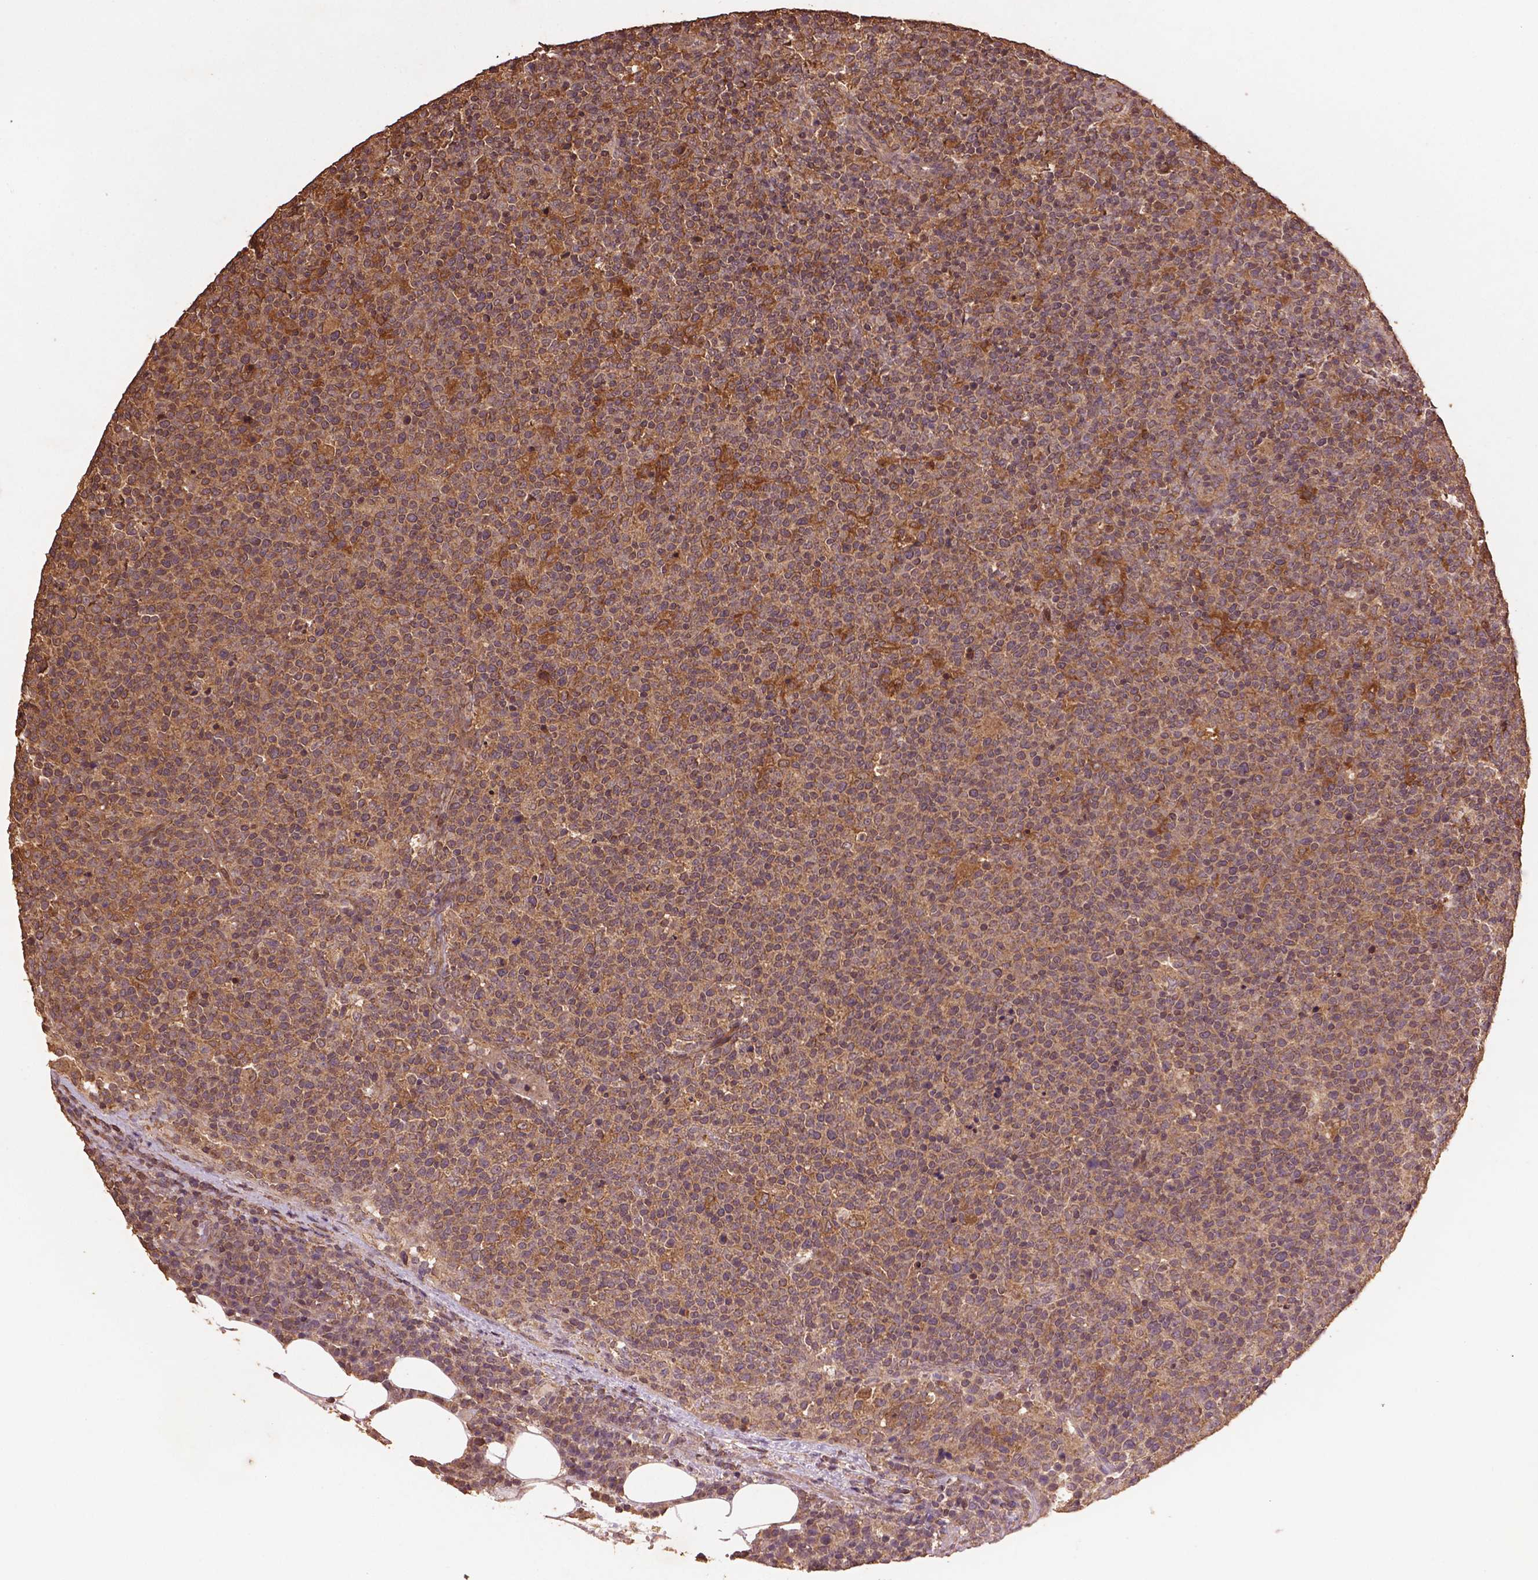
{"staining": {"intensity": "moderate", "quantity": ">75%", "location": "cytoplasmic/membranous"}, "tissue": "lymphoma", "cell_type": "Tumor cells", "image_type": "cancer", "snomed": [{"axis": "morphology", "description": "Malignant lymphoma, non-Hodgkin's type, High grade"}, {"axis": "topography", "description": "Lymph node"}], "caption": "Immunohistochemistry of high-grade malignant lymphoma, non-Hodgkin's type reveals medium levels of moderate cytoplasmic/membranous staining in about >75% of tumor cells. (DAB = brown stain, brightfield microscopy at high magnification).", "gene": "BABAM1", "patient": {"sex": "male", "age": 61}}